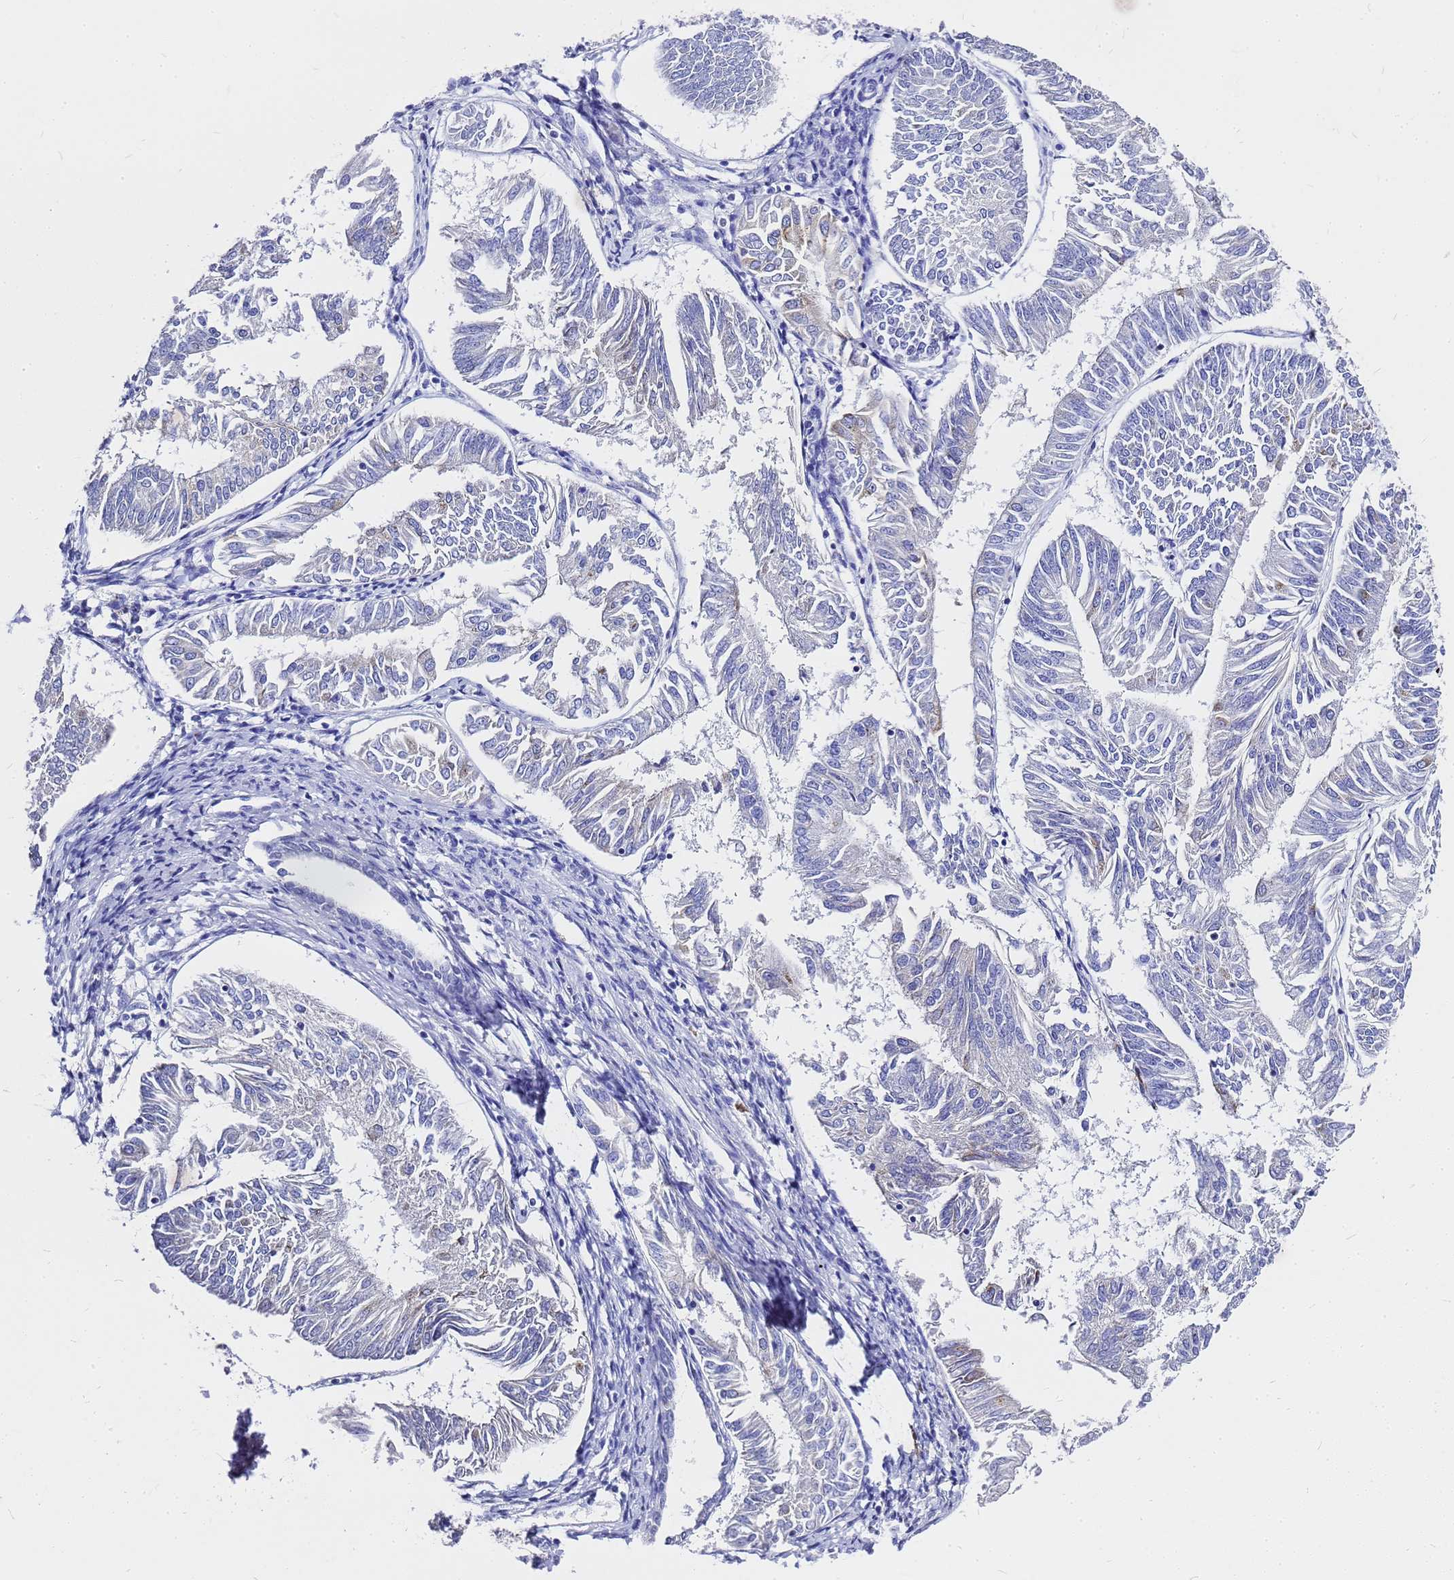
{"staining": {"intensity": "negative", "quantity": "none", "location": "none"}, "tissue": "endometrial cancer", "cell_type": "Tumor cells", "image_type": "cancer", "snomed": [{"axis": "morphology", "description": "Adenocarcinoma, NOS"}, {"axis": "topography", "description": "Endometrium"}], "caption": "Tumor cells show no significant protein staining in endometrial cancer.", "gene": "OR52E2", "patient": {"sex": "female", "age": 58}}